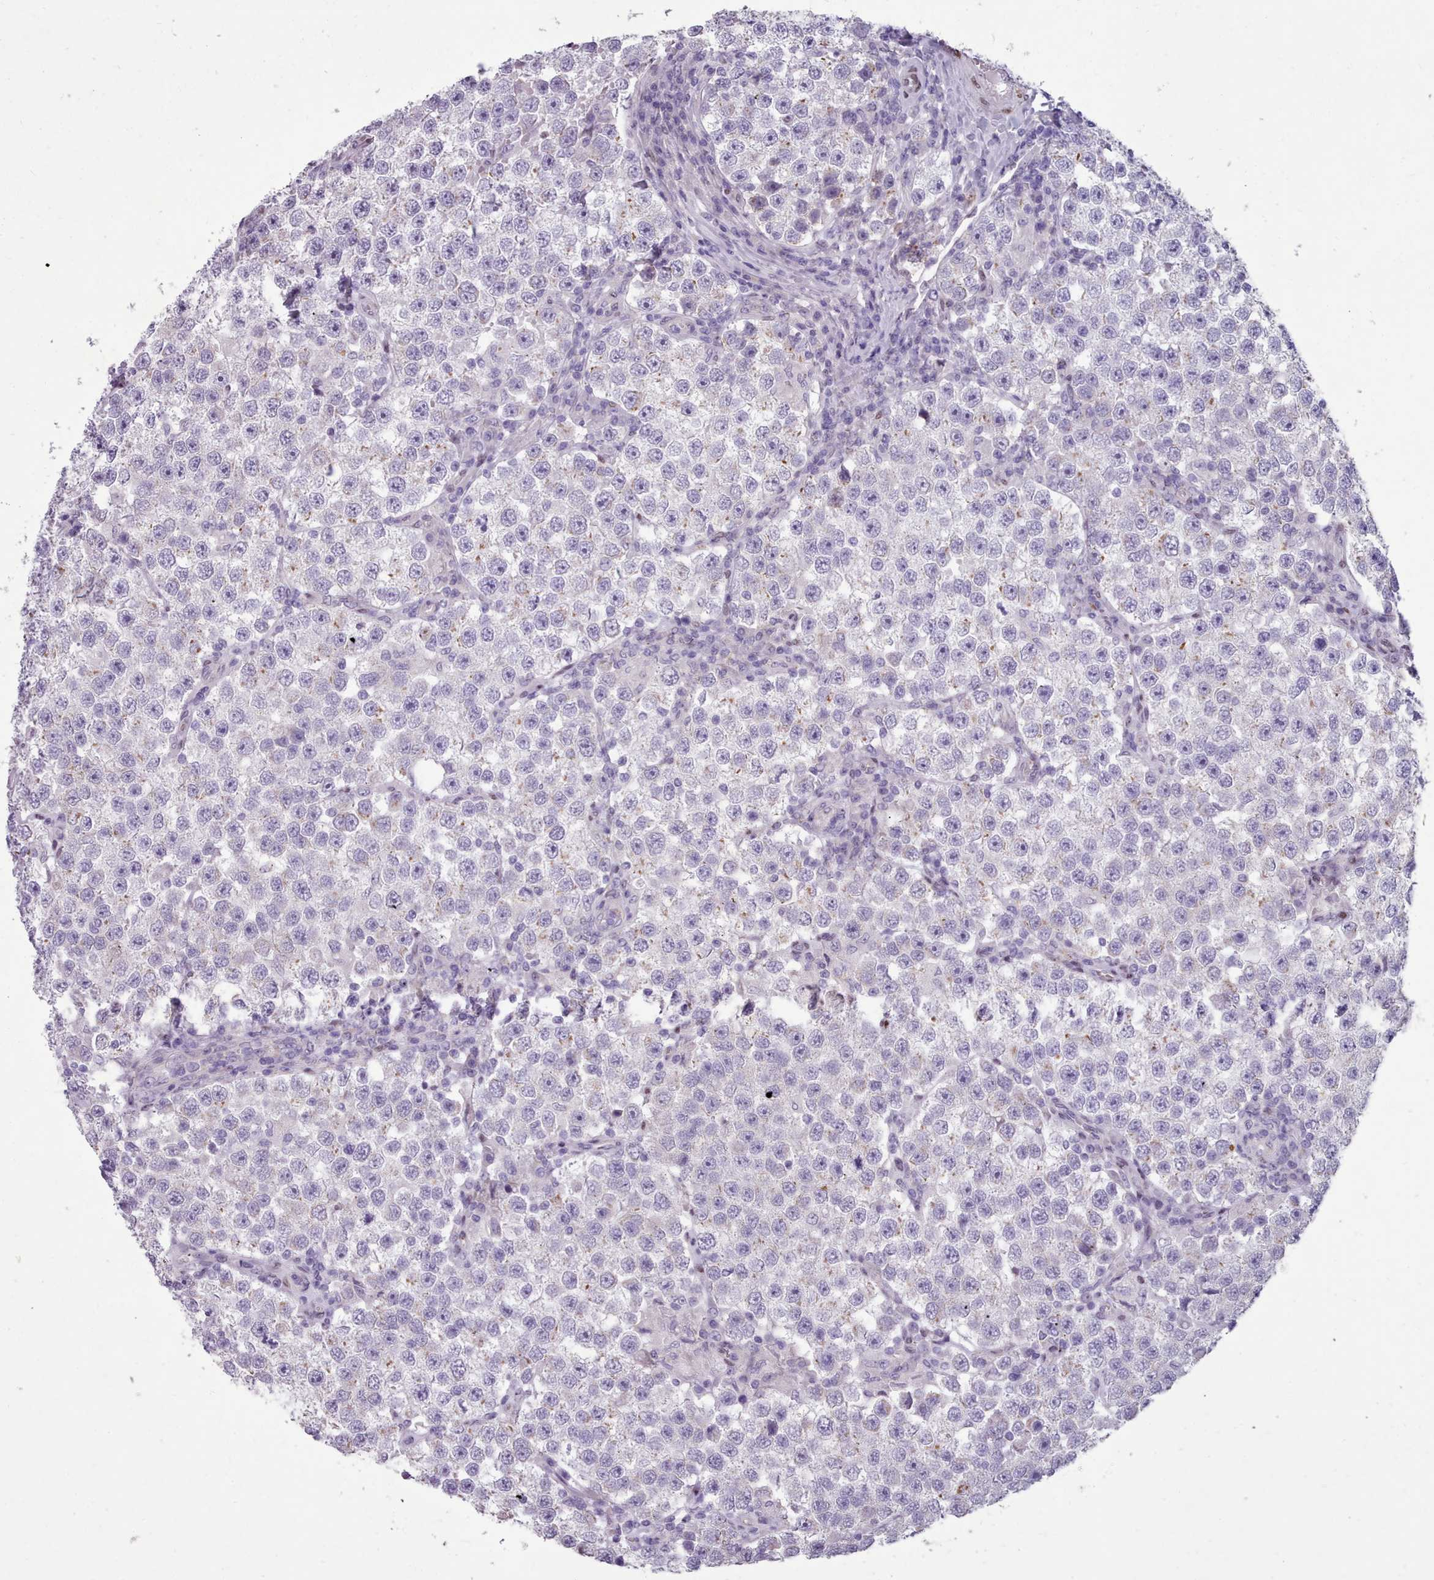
{"staining": {"intensity": "weak", "quantity": "<25%", "location": "cytoplasmic/membranous"}, "tissue": "testis cancer", "cell_type": "Tumor cells", "image_type": "cancer", "snomed": [{"axis": "morphology", "description": "Seminoma, NOS"}, {"axis": "topography", "description": "Testis"}], "caption": "Histopathology image shows no significant protein staining in tumor cells of seminoma (testis).", "gene": "KCNT2", "patient": {"sex": "male", "age": 37}}